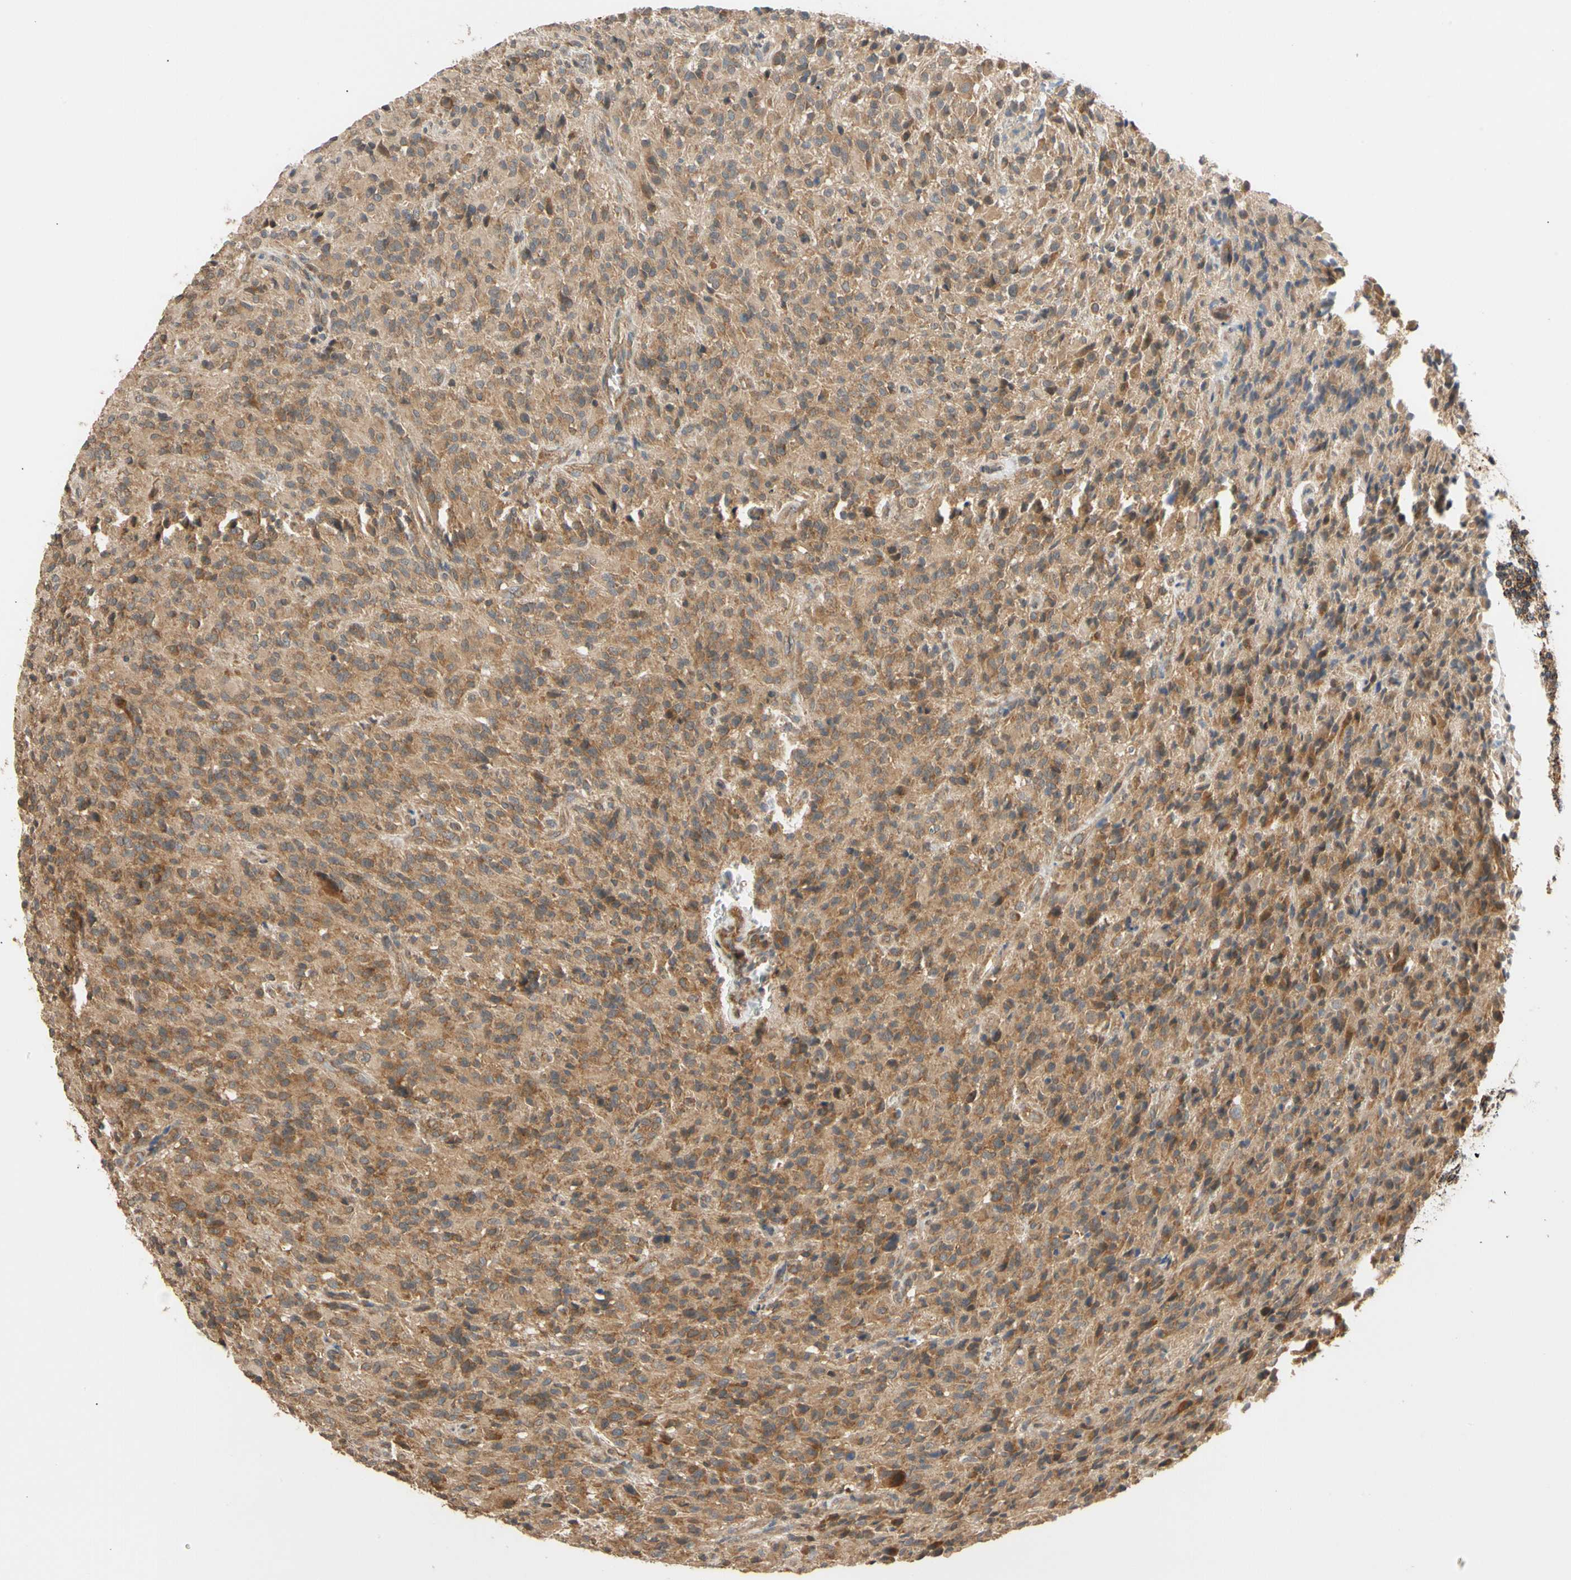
{"staining": {"intensity": "moderate", "quantity": "25%-75%", "location": "cytoplasmic/membranous"}, "tissue": "glioma", "cell_type": "Tumor cells", "image_type": "cancer", "snomed": [{"axis": "morphology", "description": "Glioma, malignant, High grade"}, {"axis": "topography", "description": "Brain"}], "caption": "Immunohistochemistry (IHC) of human glioma reveals medium levels of moderate cytoplasmic/membranous positivity in approximately 25%-75% of tumor cells.", "gene": "ANKHD1", "patient": {"sex": "male", "age": 71}}